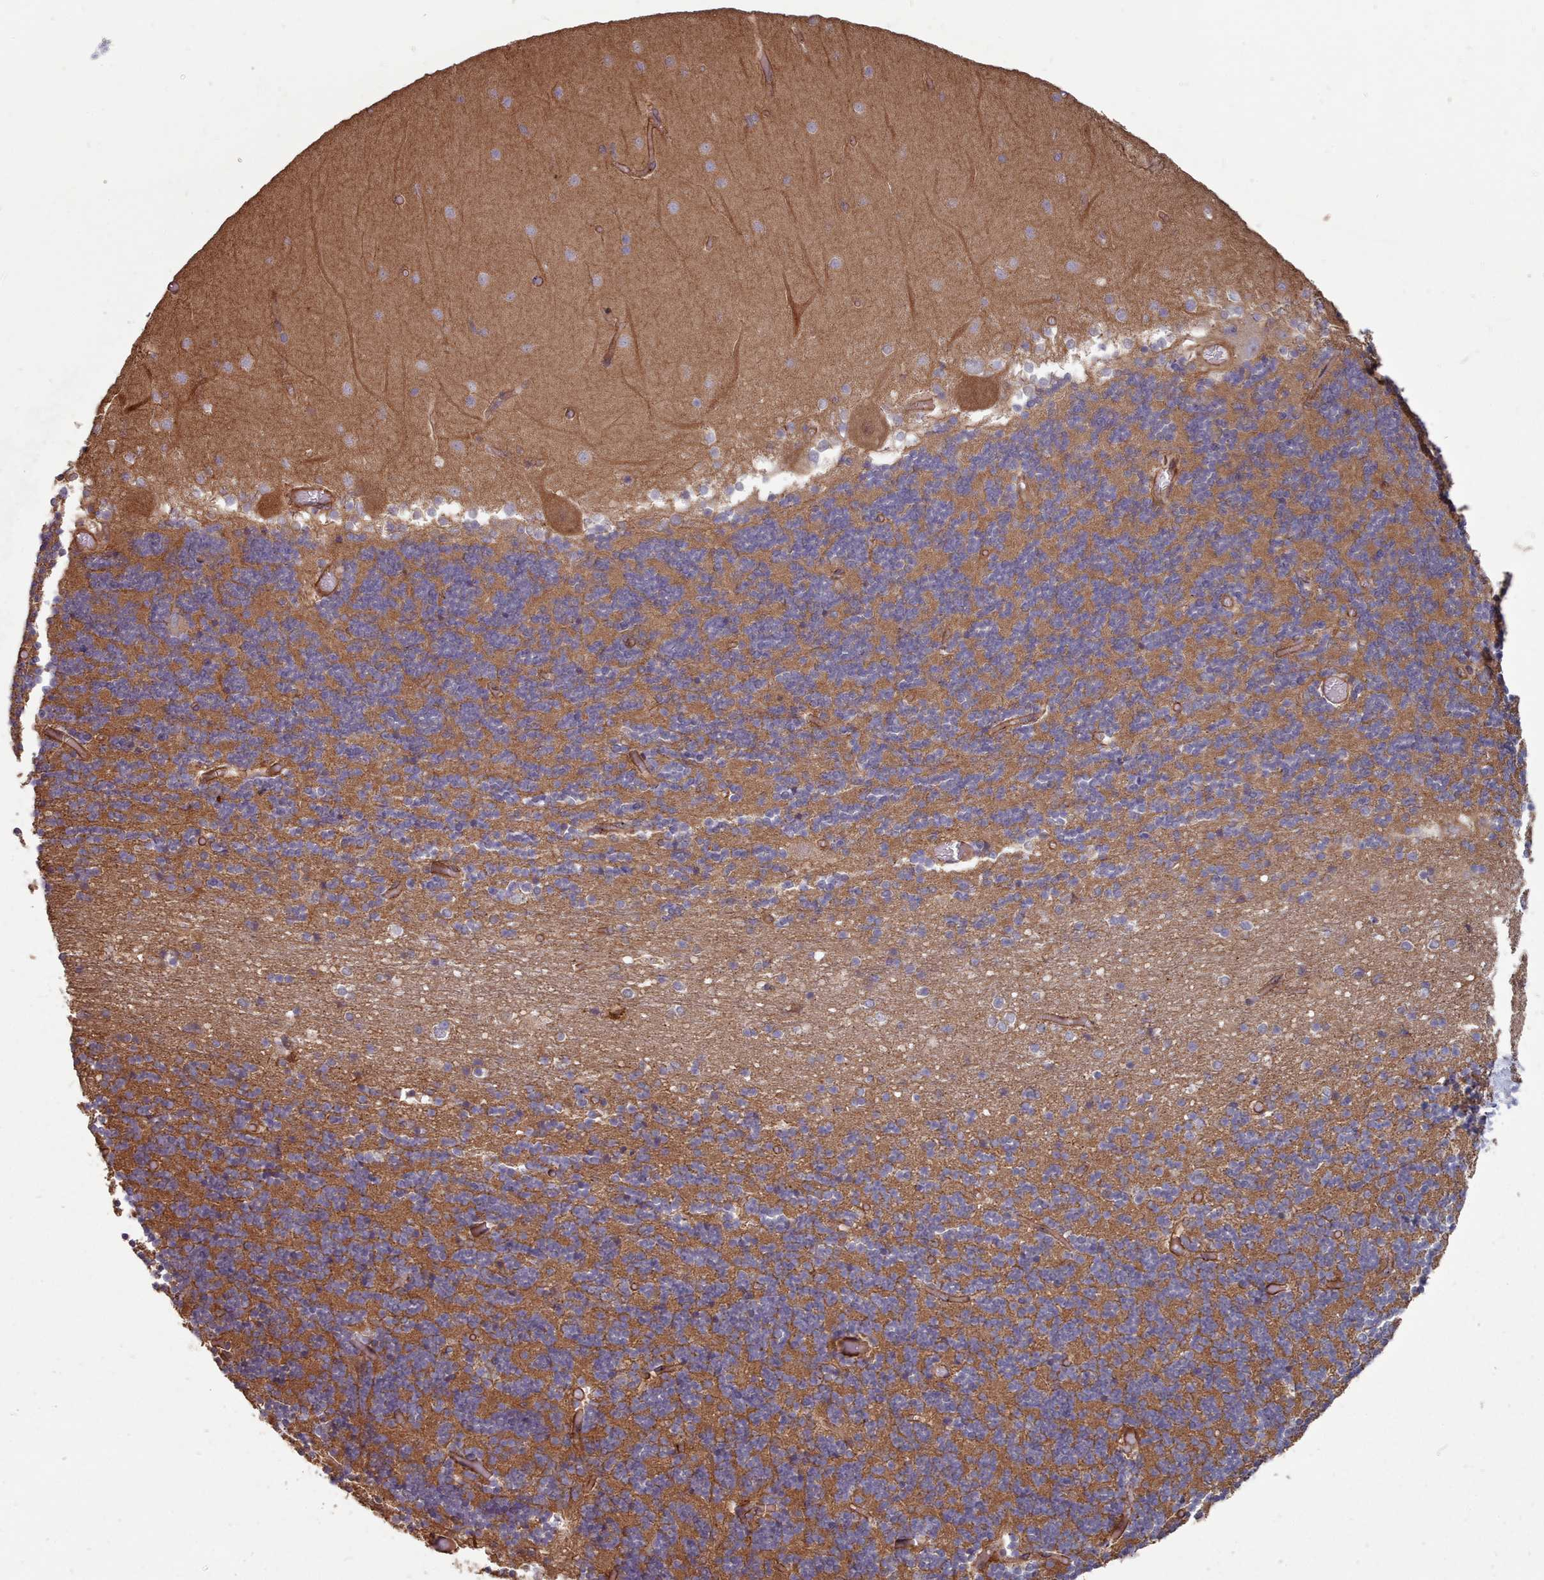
{"staining": {"intensity": "moderate", "quantity": ">75%", "location": "cytoplasmic/membranous"}, "tissue": "cerebellum", "cell_type": "Cells in granular layer", "image_type": "normal", "snomed": [{"axis": "morphology", "description": "Normal tissue, NOS"}, {"axis": "topography", "description": "Cerebellum"}], "caption": "Immunohistochemistry (IHC) staining of unremarkable cerebellum, which reveals medium levels of moderate cytoplasmic/membranous positivity in about >75% of cells in granular layer indicating moderate cytoplasmic/membranous protein expression. The staining was performed using DAB (3,3'-diaminobenzidine) (brown) for protein detection and nuclei were counterstained in hematoxylin (blue).", "gene": "THSD7B", "patient": {"sex": "female", "age": 28}}